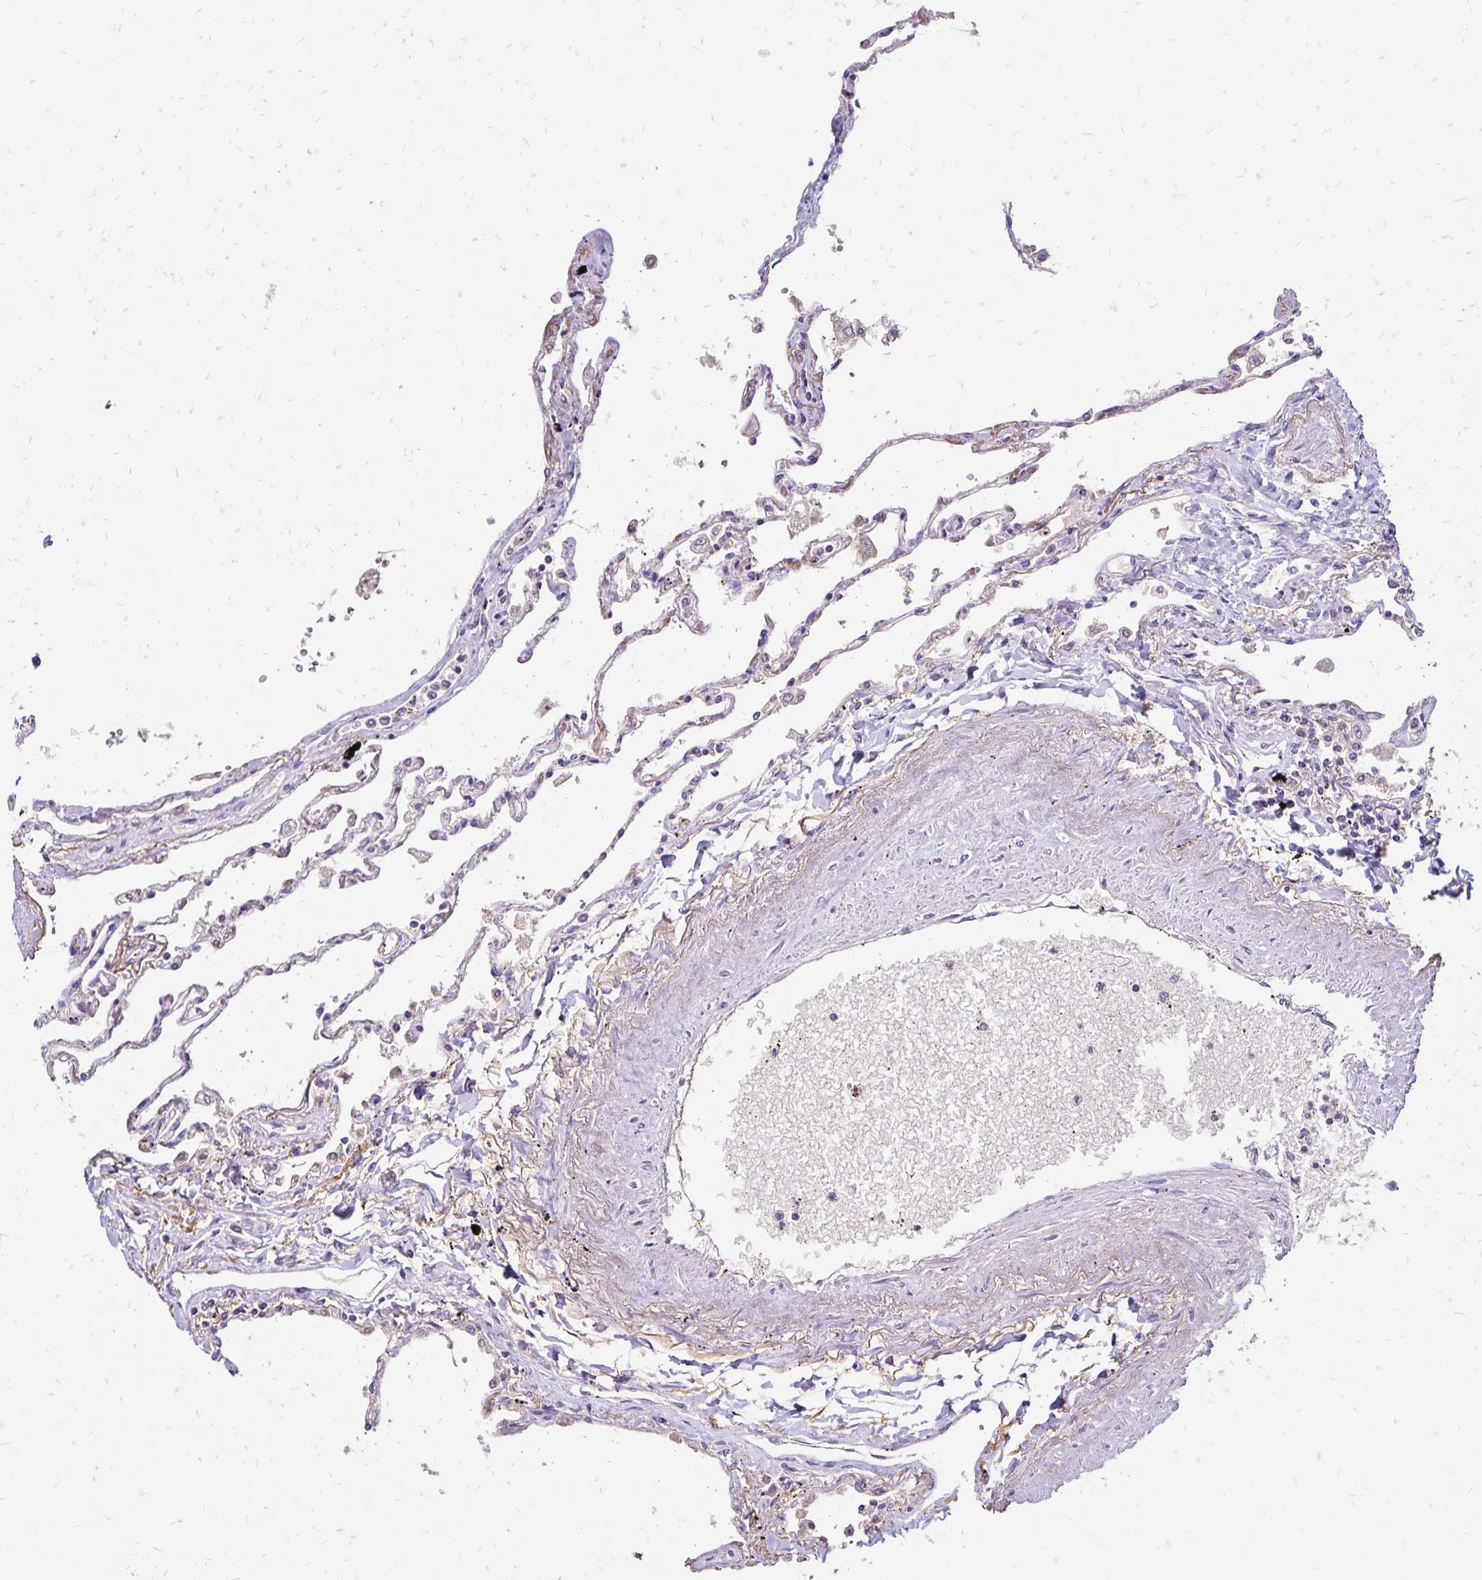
{"staining": {"intensity": "weak", "quantity": "<25%", "location": "cytoplasmic/membranous"}, "tissue": "lung", "cell_type": "Alveolar cells", "image_type": "normal", "snomed": [{"axis": "morphology", "description": "Normal tissue, NOS"}, {"axis": "topography", "description": "Lung"}], "caption": "DAB (3,3'-diaminobenzidine) immunohistochemical staining of normal lung demonstrates no significant expression in alveolar cells. The staining is performed using DAB (3,3'-diaminobenzidine) brown chromogen with nuclei counter-stained in using hematoxylin.", "gene": "EMC10", "patient": {"sex": "female", "age": 67}}